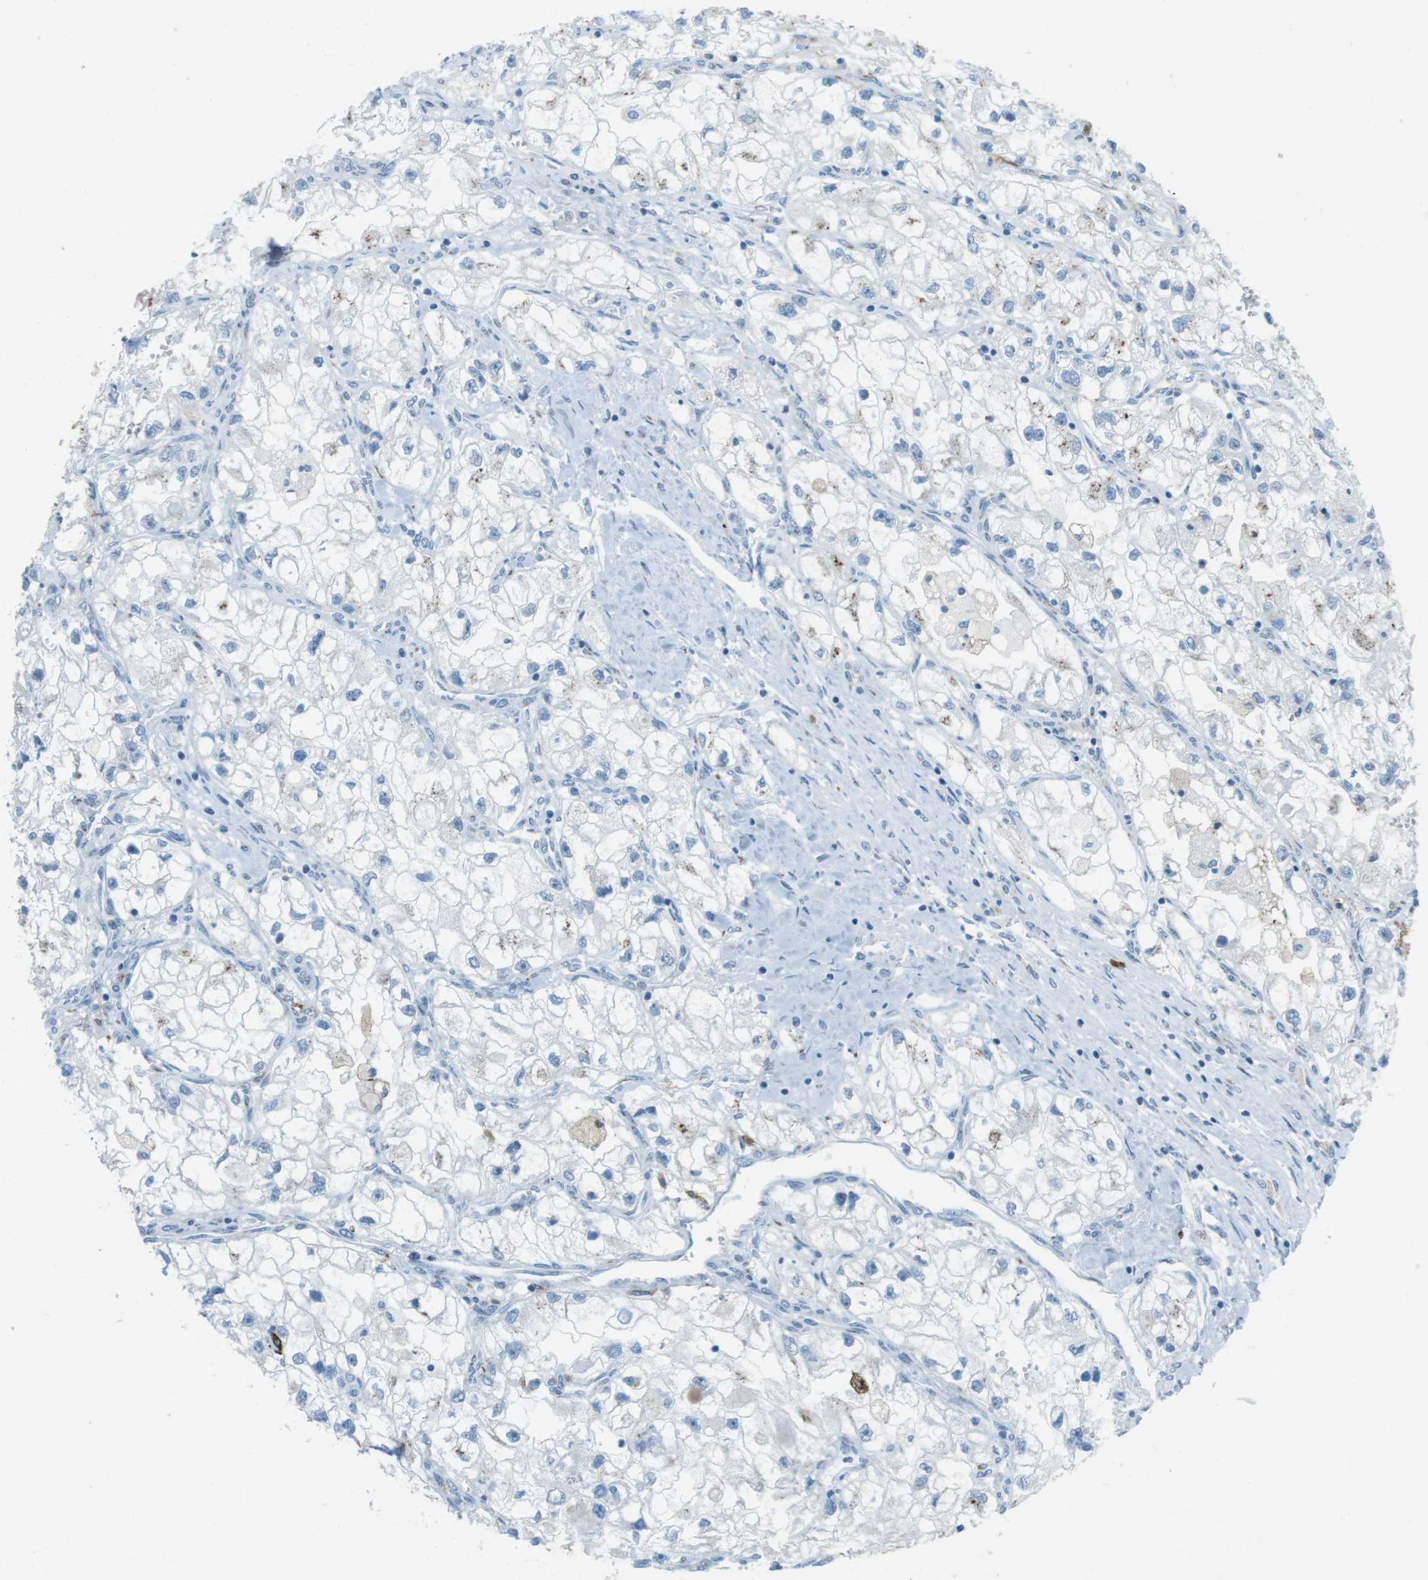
{"staining": {"intensity": "negative", "quantity": "none", "location": "none"}, "tissue": "renal cancer", "cell_type": "Tumor cells", "image_type": "cancer", "snomed": [{"axis": "morphology", "description": "Adenocarcinoma, NOS"}, {"axis": "topography", "description": "Kidney"}], "caption": "DAB immunohistochemical staining of renal cancer (adenocarcinoma) reveals no significant positivity in tumor cells.", "gene": "TXNDC15", "patient": {"sex": "female", "age": 70}}